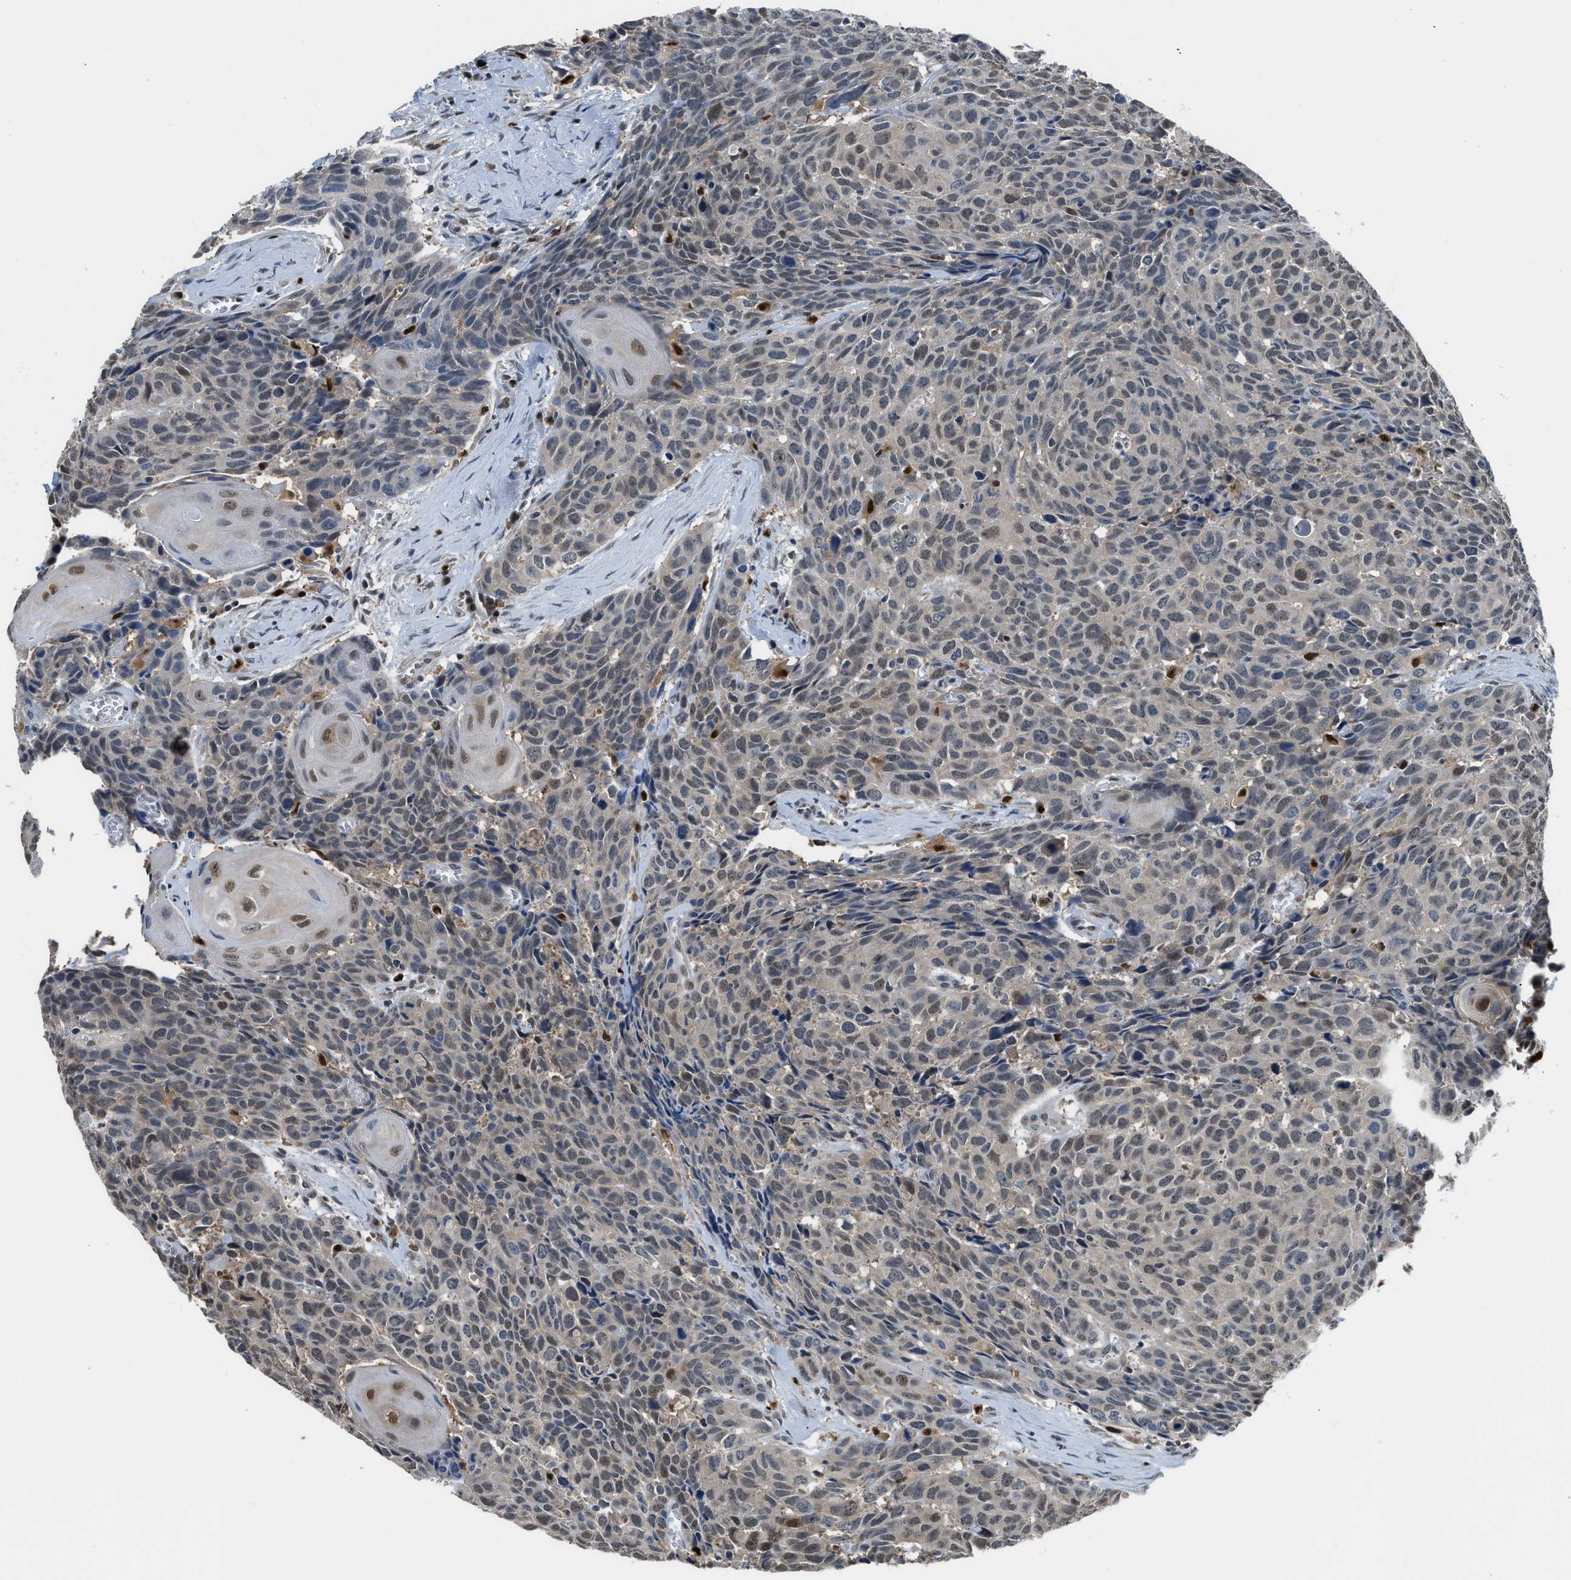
{"staining": {"intensity": "negative", "quantity": "none", "location": "none"}, "tissue": "head and neck cancer", "cell_type": "Tumor cells", "image_type": "cancer", "snomed": [{"axis": "morphology", "description": "Squamous cell carcinoma, NOS"}, {"axis": "topography", "description": "Head-Neck"}], "caption": "Tumor cells show no significant protein staining in squamous cell carcinoma (head and neck).", "gene": "ALX1", "patient": {"sex": "male", "age": 66}}